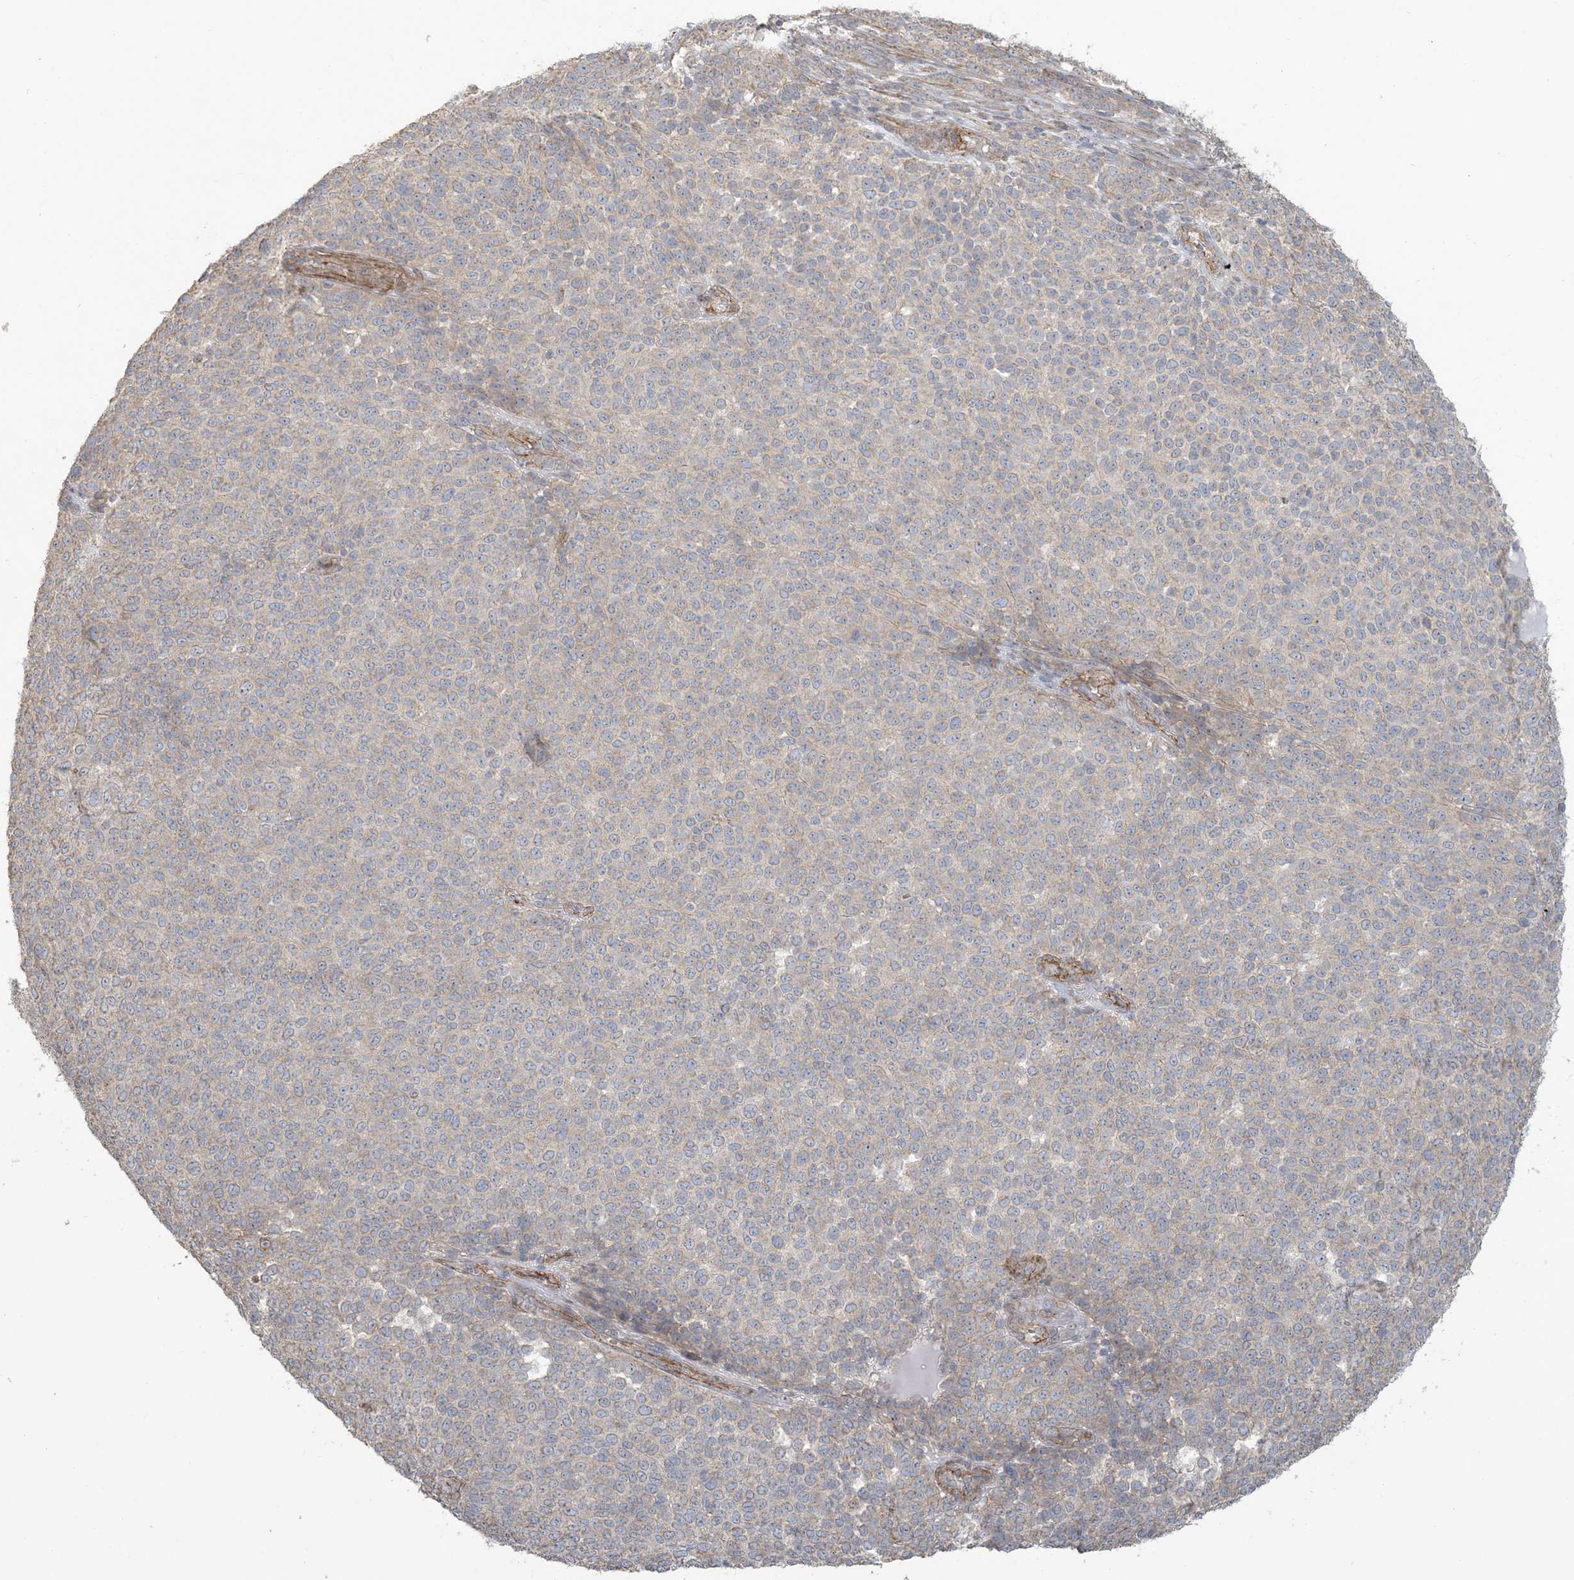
{"staining": {"intensity": "negative", "quantity": "none", "location": "none"}, "tissue": "melanoma", "cell_type": "Tumor cells", "image_type": "cancer", "snomed": [{"axis": "morphology", "description": "Malignant melanoma, NOS"}, {"axis": "topography", "description": "Skin"}], "caption": "Tumor cells are negative for brown protein staining in malignant melanoma.", "gene": "KLHL18", "patient": {"sex": "male", "age": 49}}